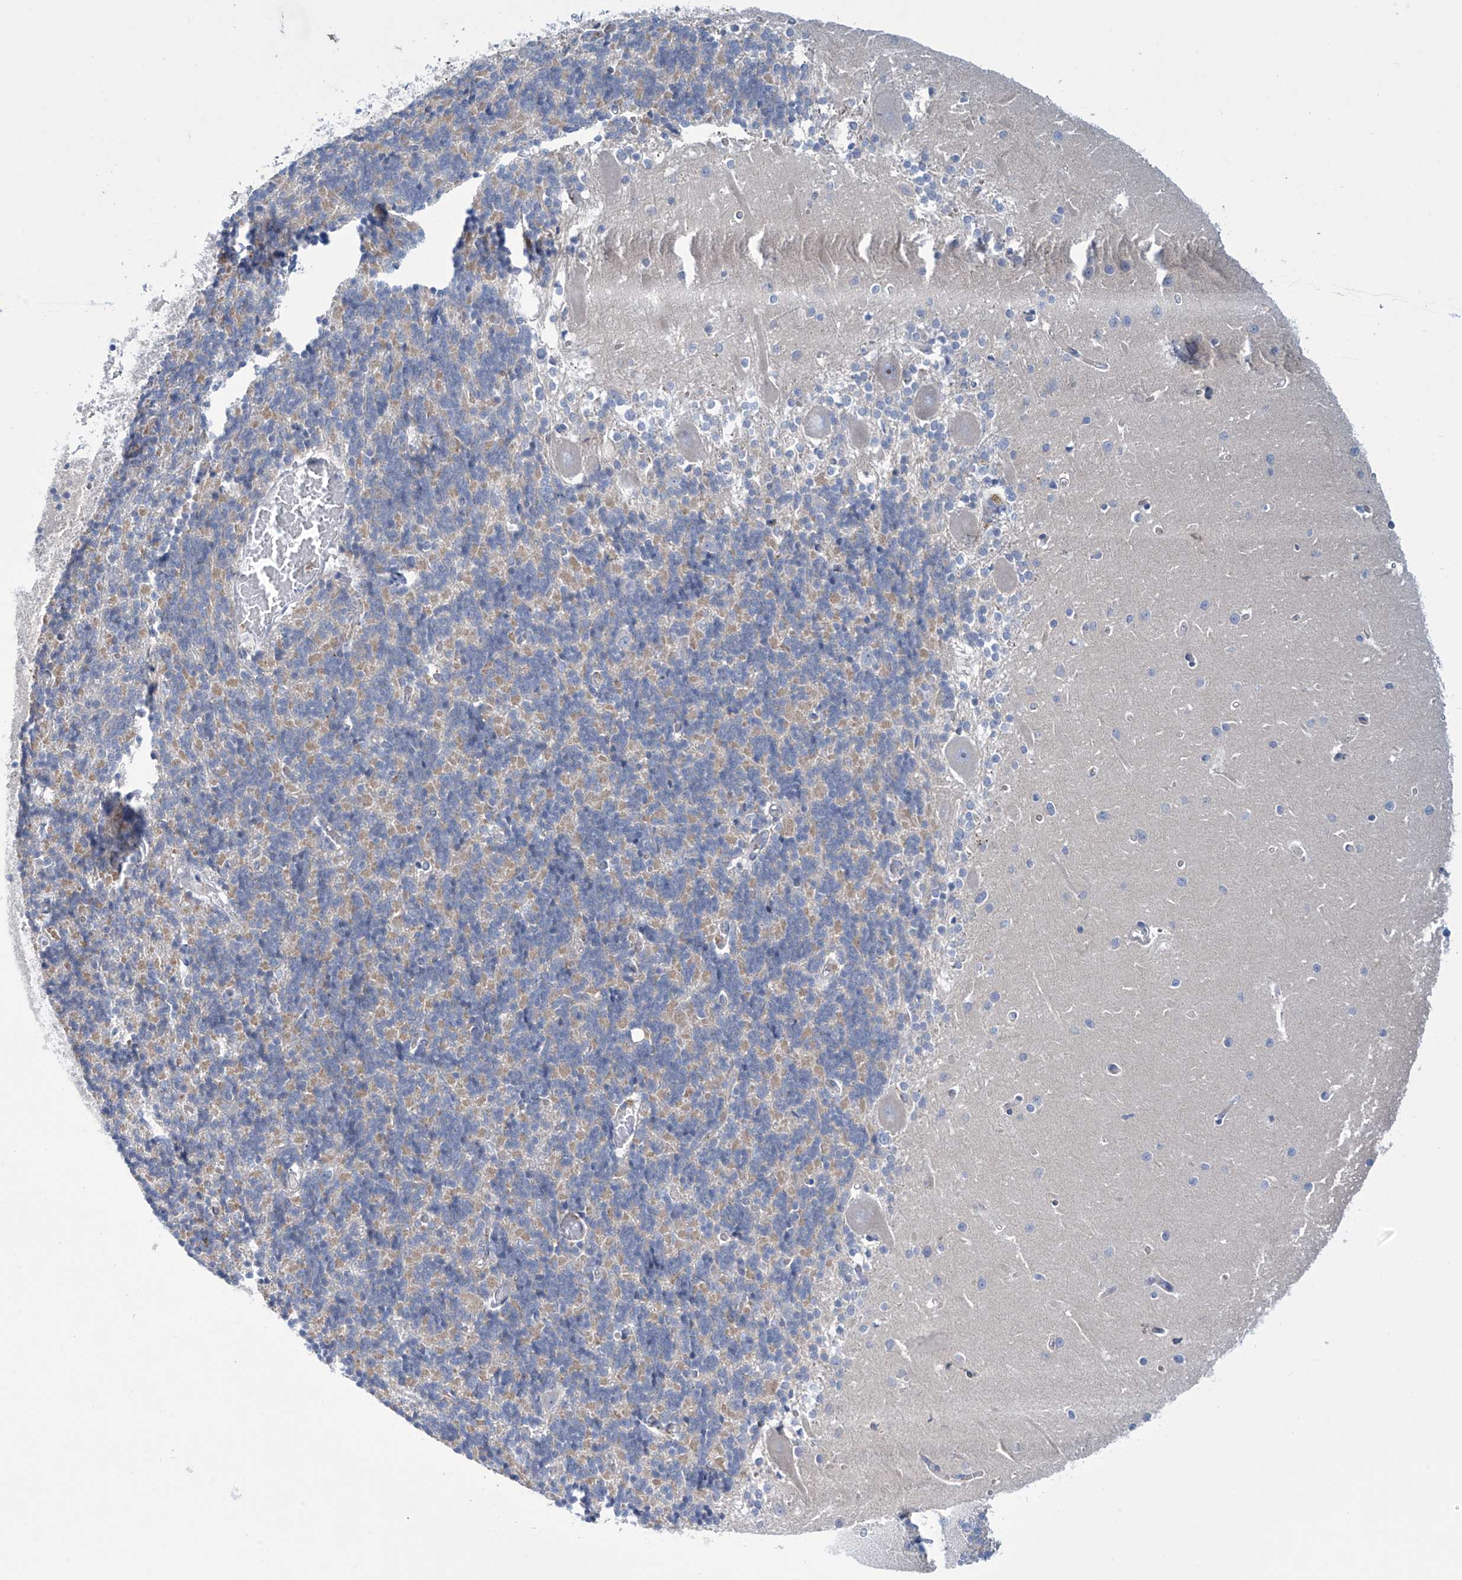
{"staining": {"intensity": "negative", "quantity": "none", "location": "none"}, "tissue": "cerebellum", "cell_type": "Cells in granular layer", "image_type": "normal", "snomed": [{"axis": "morphology", "description": "Normal tissue, NOS"}, {"axis": "topography", "description": "Cerebellum"}], "caption": "Photomicrograph shows no protein staining in cells in granular layer of benign cerebellum. (DAB (3,3'-diaminobenzidine) IHC with hematoxylin counter stain).", "gene": "TRIM60", "patient": {"sex": "male", "age": 37}}